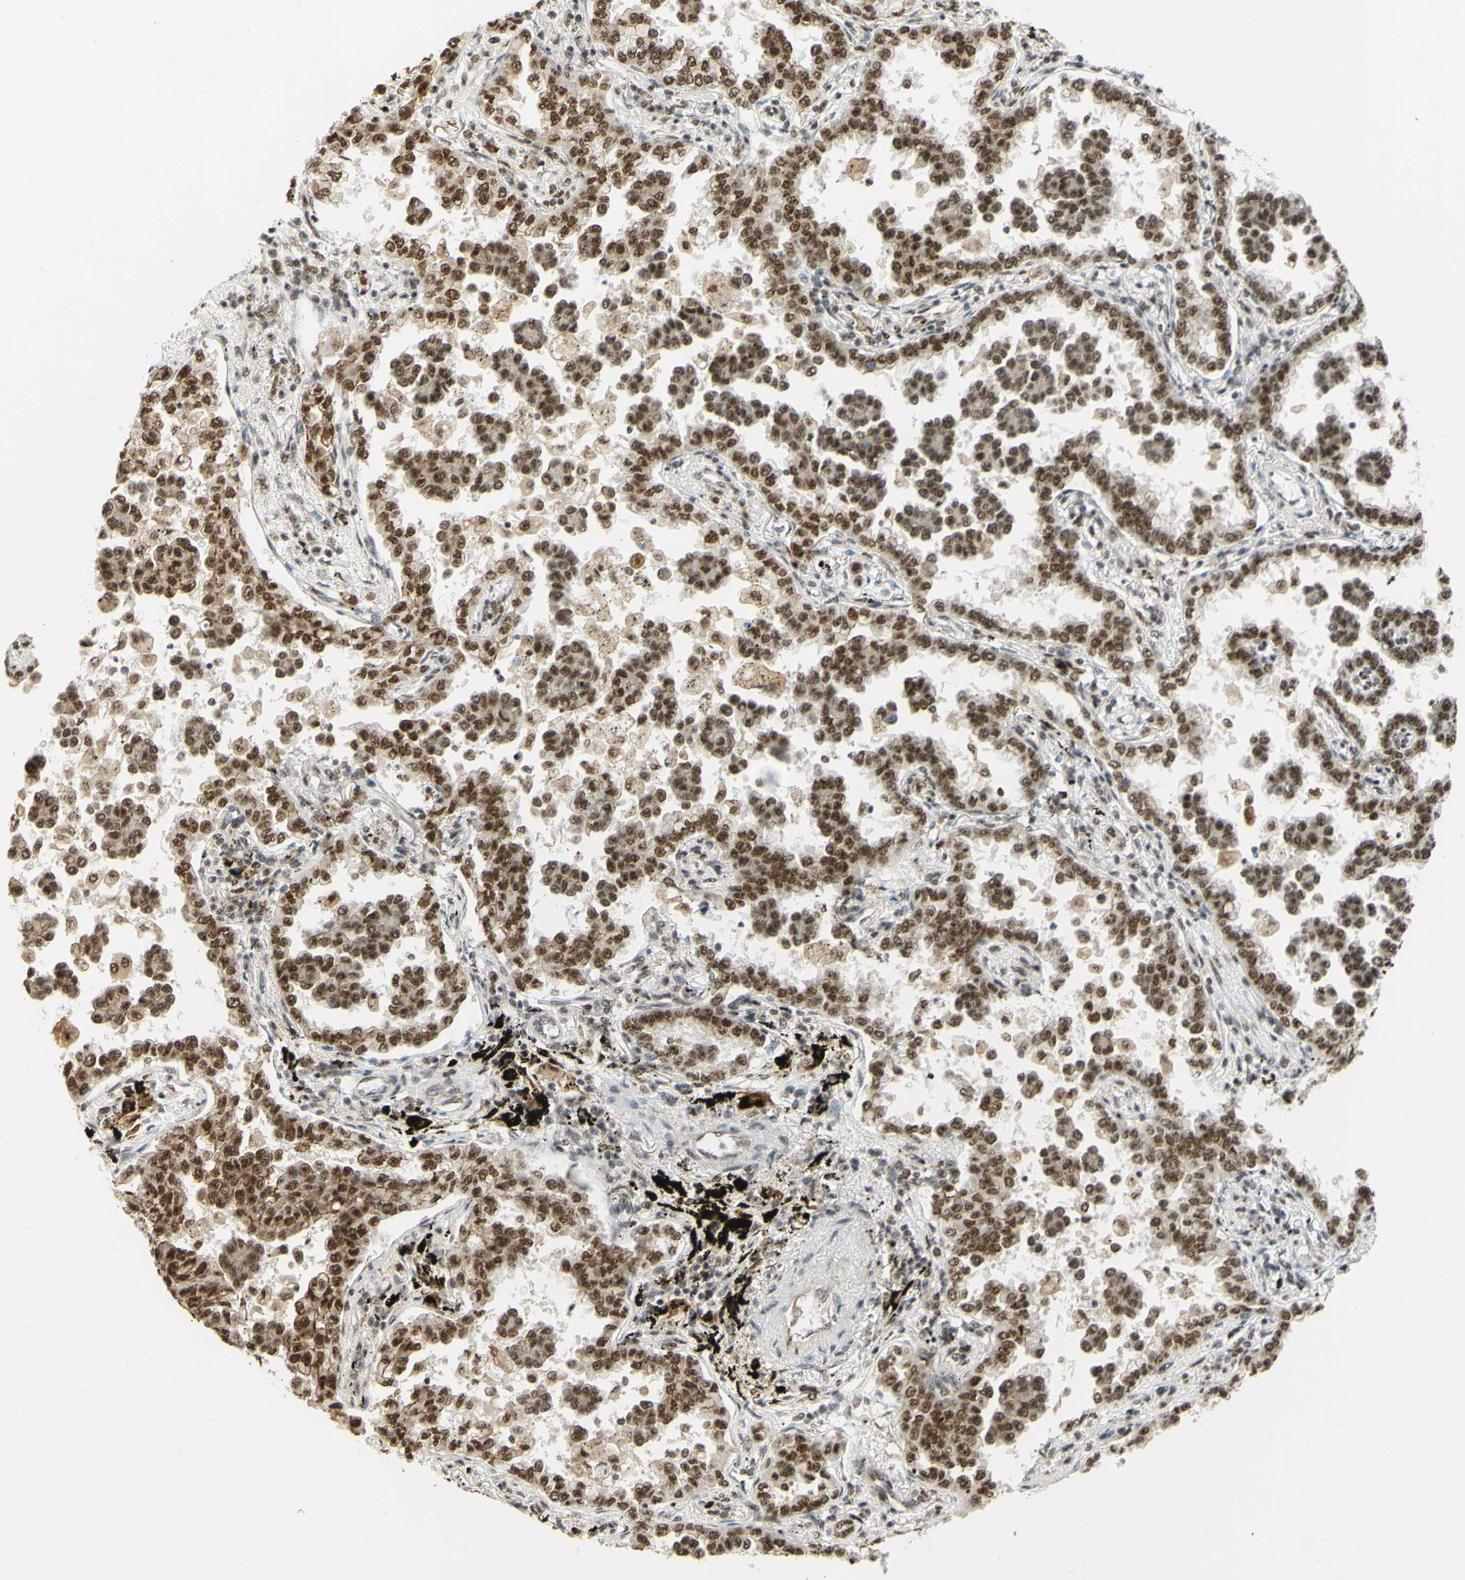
{"staining": {"intensity": "moderate", "quantity": ">75%", "location": "nuclear"}, "tissue": "lung cancer", "cell_type": "Tumor cells", "image_type": "cancer", "snomed": [{"axis": "morphology", "description": "Normal tissue, NOS"}, {"axis": "morphology", "description": "Adenocarcinoma, NOS"}, {"axis": "topography", "description": "Lung"}], "caption": "DAB immunohistochemical staining of human lung cancer (adenocarcinoma) reveals moderate nuclear protein staining in about >75% of tumor cells.", "gene": "SAP18", "patient": {"sex": "male", "age": 59}}